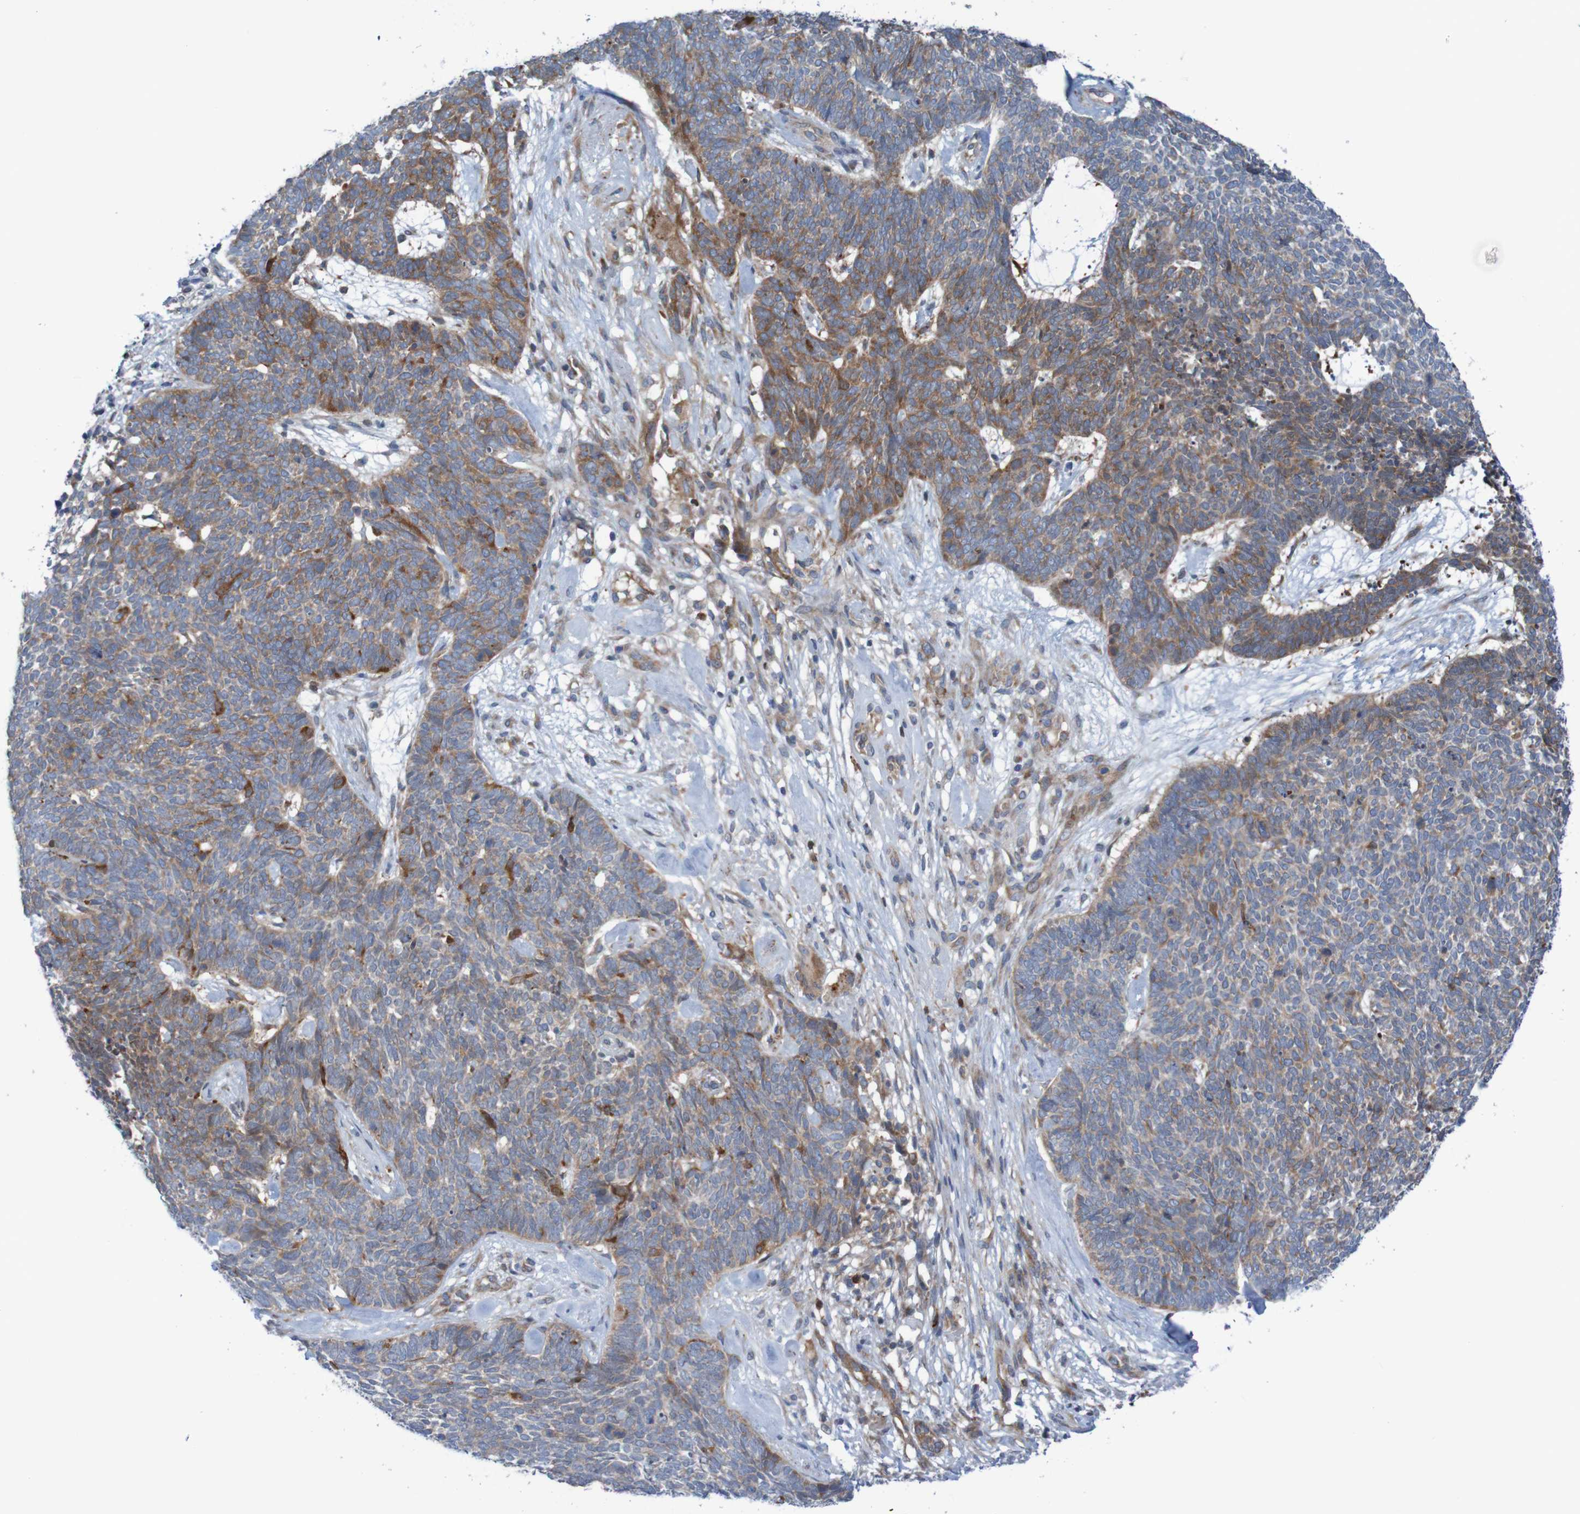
{"staining": {"intensity": "strong", "quantity": "<25%", "location": "cytoplasmic/membranous"}, "tissue": "skin cancer", "cell_type": "Tumor cells", "image_type": "cancer", "snomed": [{"axis": "morphology", "description": "Basal cell carcinoma"}, {"axis": "topography", "description": "Skin"}], "caption": "Immunohistochemical staining of human skin basal cell carcinoma demonstrates medium levels of strong cytoplasmic/membranous expression in about <25% of tumor cells.", "gene": "ANGPT4", "patient": {"sex": "female", "age": 84}}